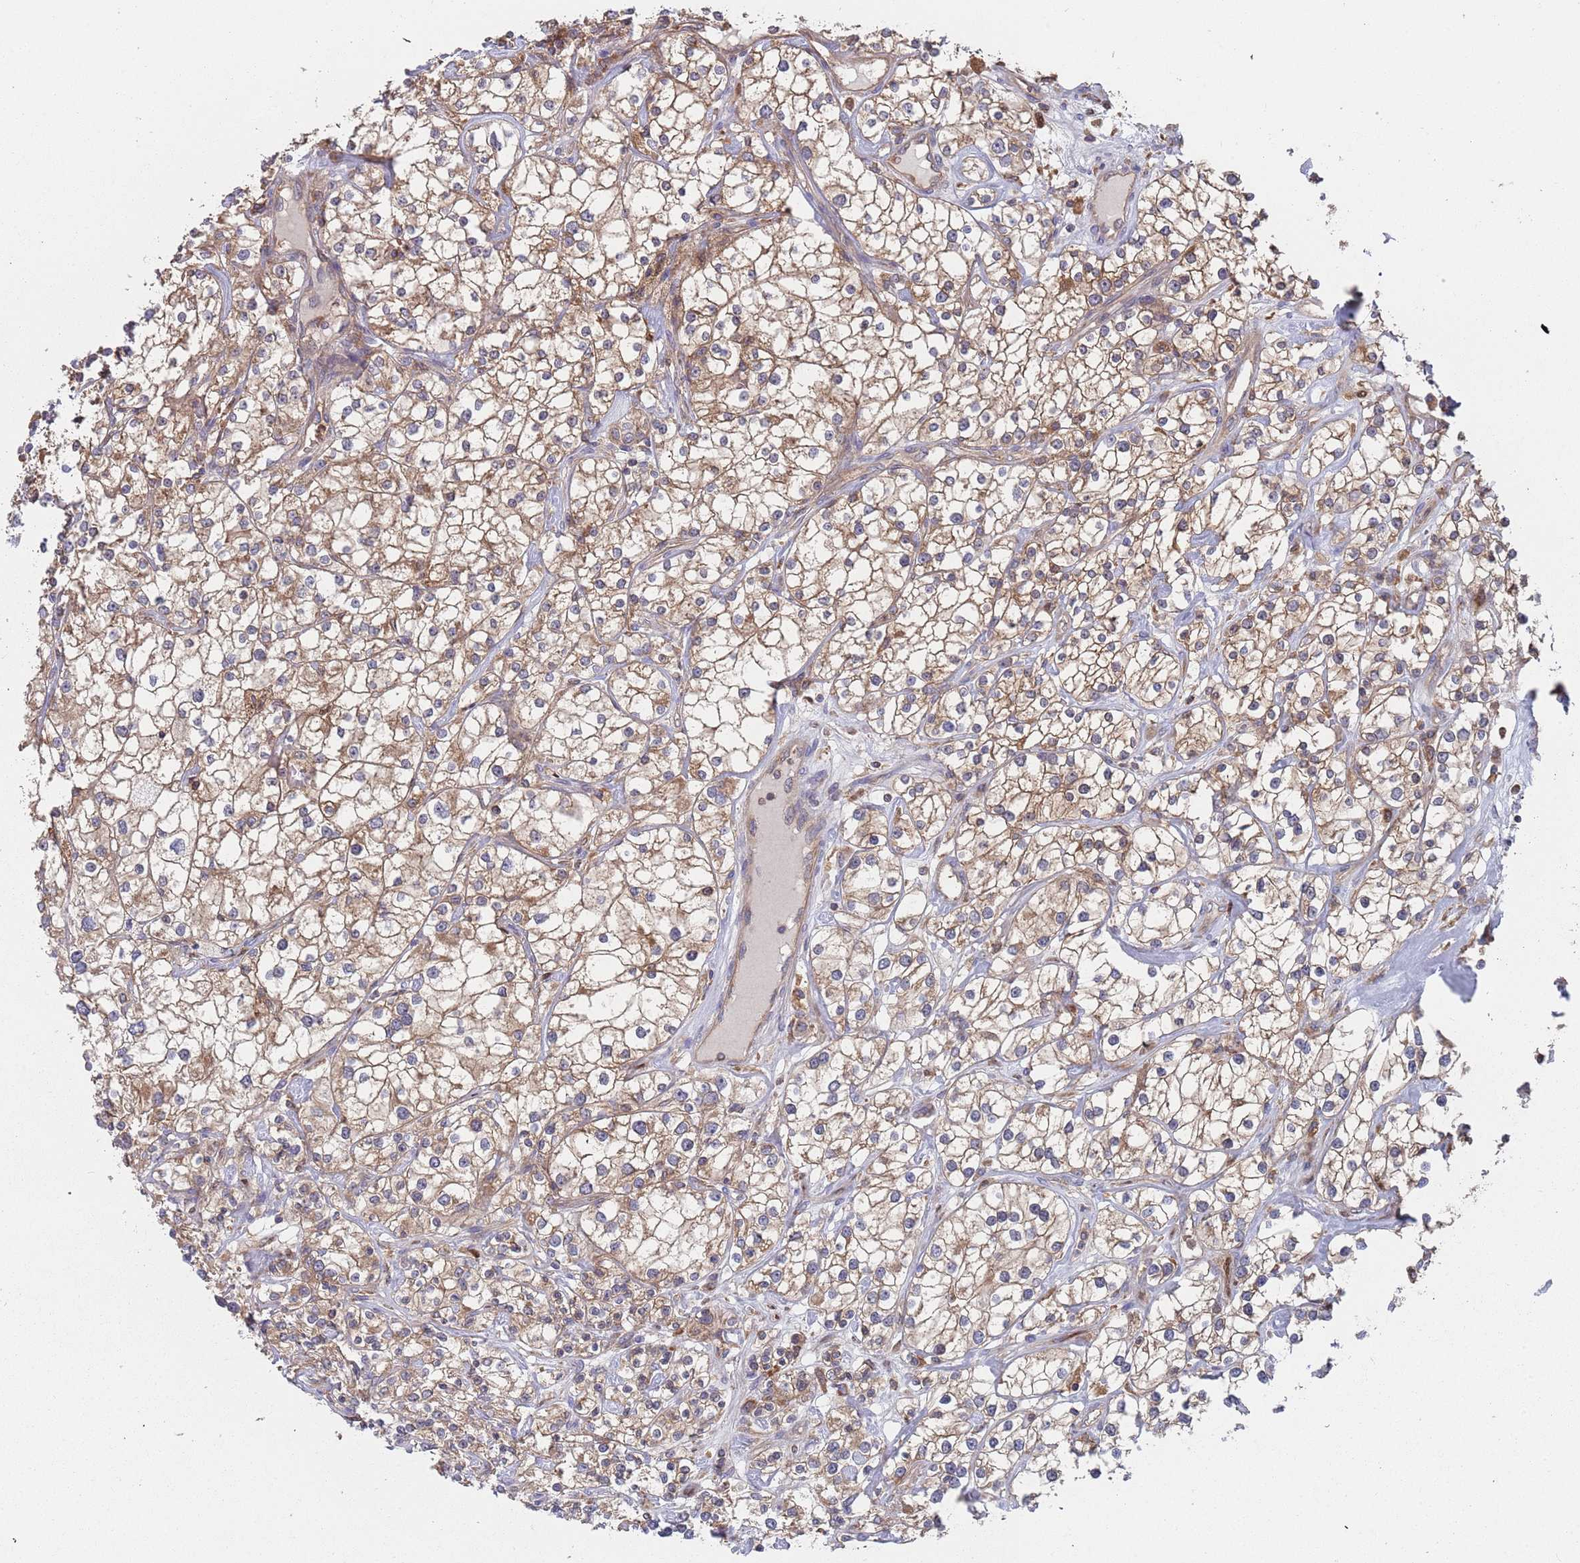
{"staining": {"intensity": "moderate", "quantity": ">75%", "location": "cytoplasmic/membranous"}, "tissue": "renal cancer", "cell_type": "Tumor cells", "image_type": "cancer", "snomed": [{"axis": "morphology", "description": "Adenocarcinoma, NOS"}, {"axis": "topography", "description": "Kidney"}], "caption": "A photomicrograph of renal cancer (adenocarcinoma) stained for a protein exhibits moderate cytoplasmic/membranous brown staining in tumor cells.", "gene": "GDI2", "patient": {"sex": "male", "age": 77}}